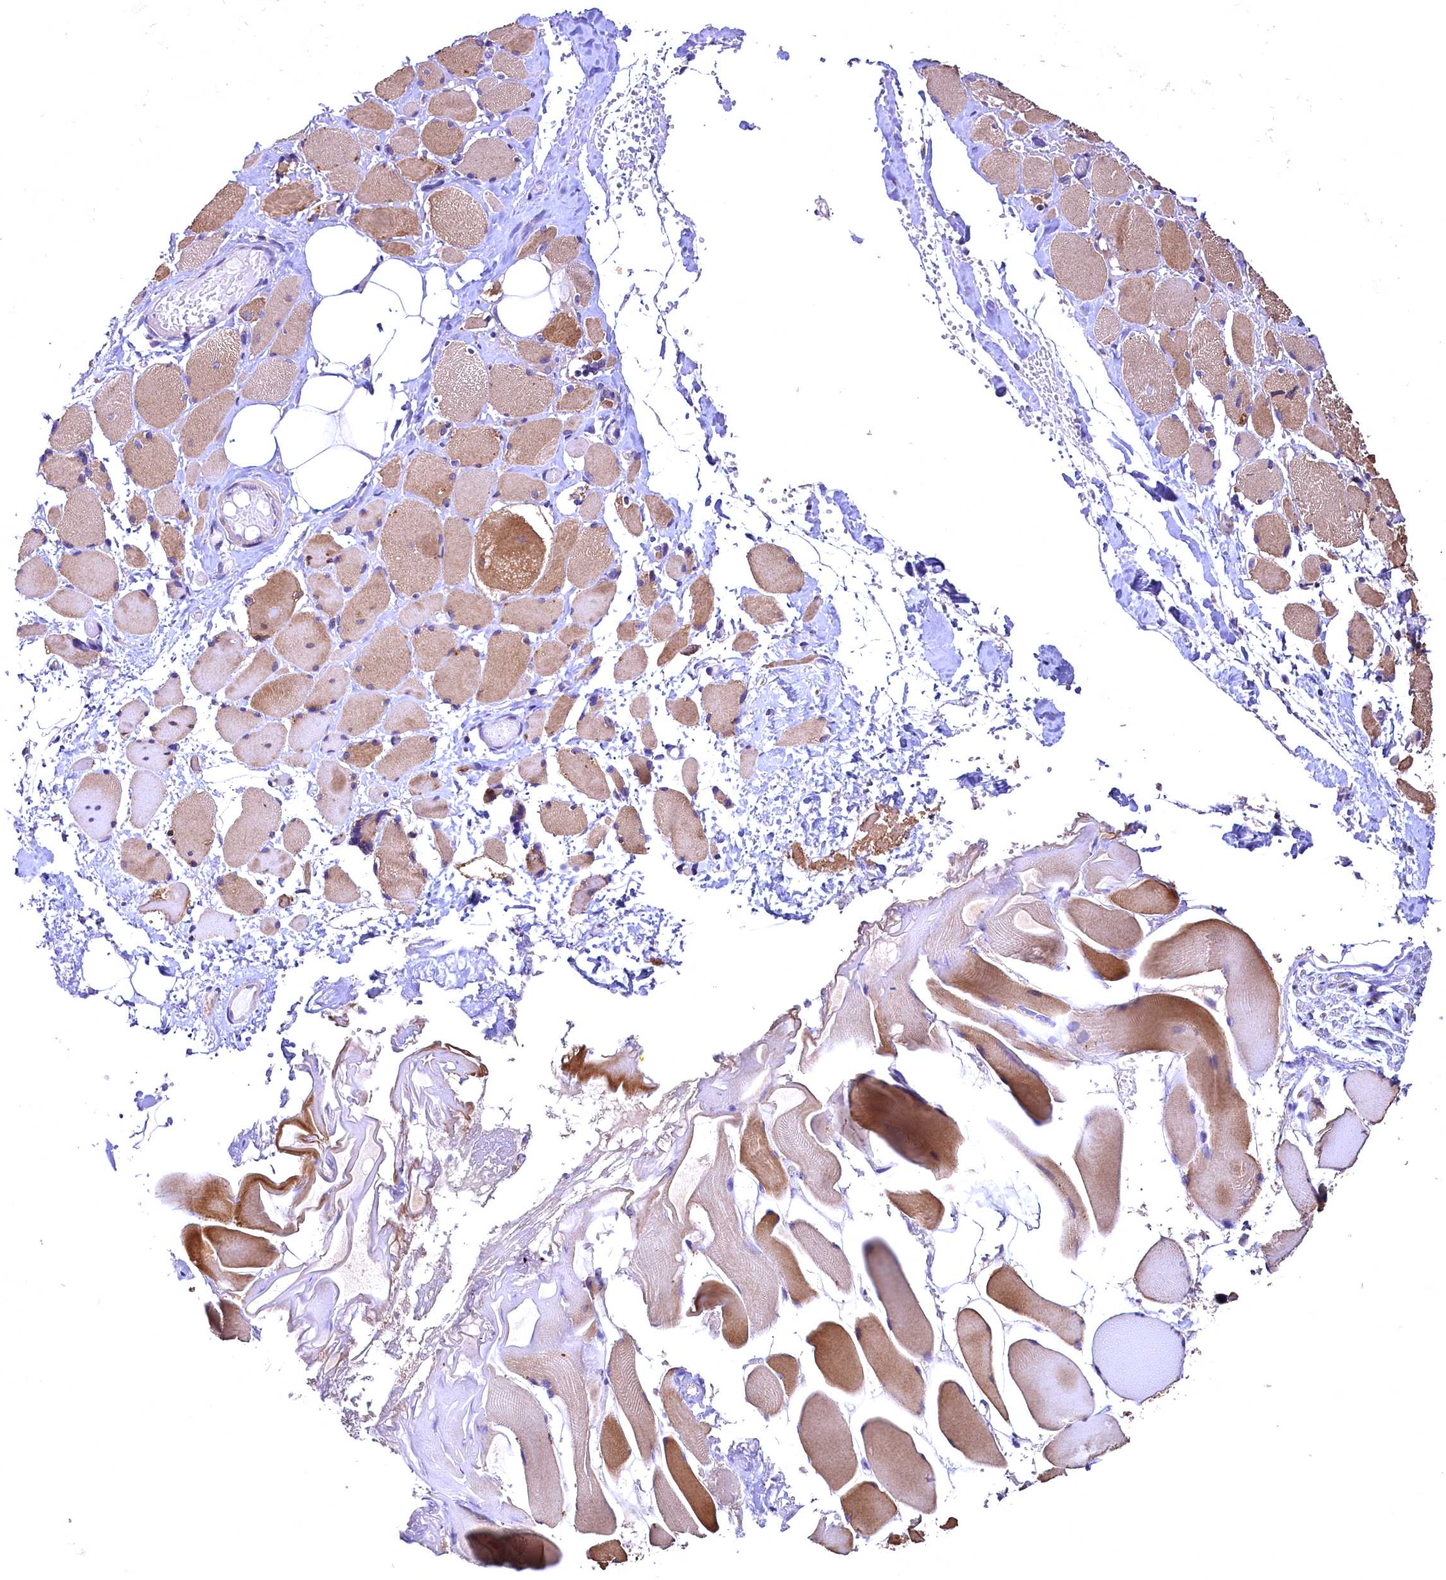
{"staining": {"intensity": "moderate", "quantity": "25%-75%", "location": "cytoplasmic/membranous"}, "tissue": "skeletal muscle", "cell_type": "Myocytes", "image_type": "normal", "snomed": [{"axis": "morphology", "description": "Normal tissue, NOS"}, {"axis": "morphology", "description": "Basal cell carcinoma"}, {"axis": "topography", "description": "Skeletal muscle"}], "caption": "Brown immunohistochemical staining in benign human skeletal muscle exhibits moderate cytoplasmic/membranous positivity in approximately 25%-75% of myocytes.", "gene": "ENKD1", "patient": {"sex": "female", "age": 64}}